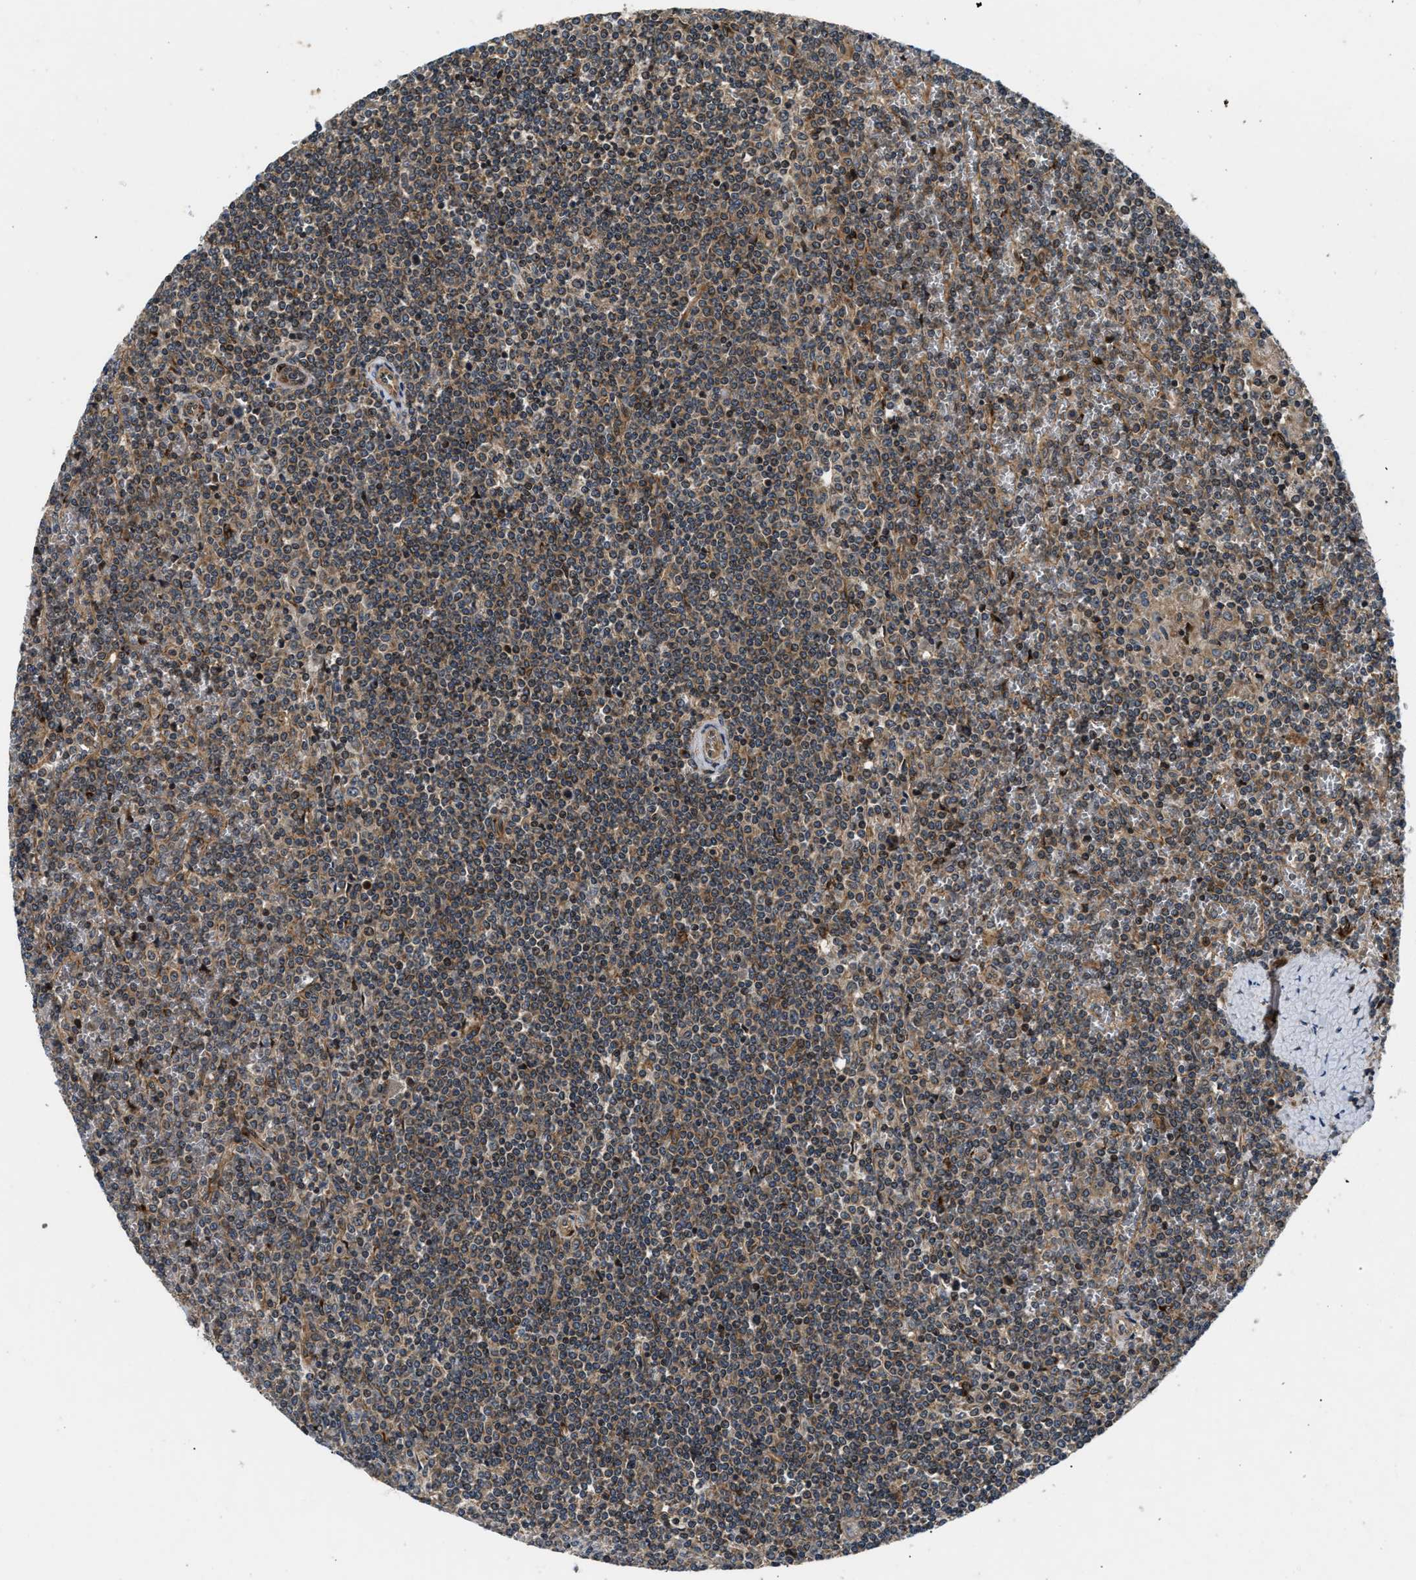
{"staining": {"intensity": "weak", "quantity": "<25%", "location": "cytoplasmic/membranous"}, "tissue": "lymphoma", "cell_type": "Tumor cells", "image_type": "cancer", "snomed": [{"axis": "morphology", "description": "Malignant lymphoma, non-Hodgkin's type, Low grade"}, {"axis": "topography", "description": "Spleen"}], "caption": "Lymphoma stained for a protein using IHC shows no expression tumor cells.", "gene": "PNPLA8", "patient": {"sex": "female", "age": 19}}